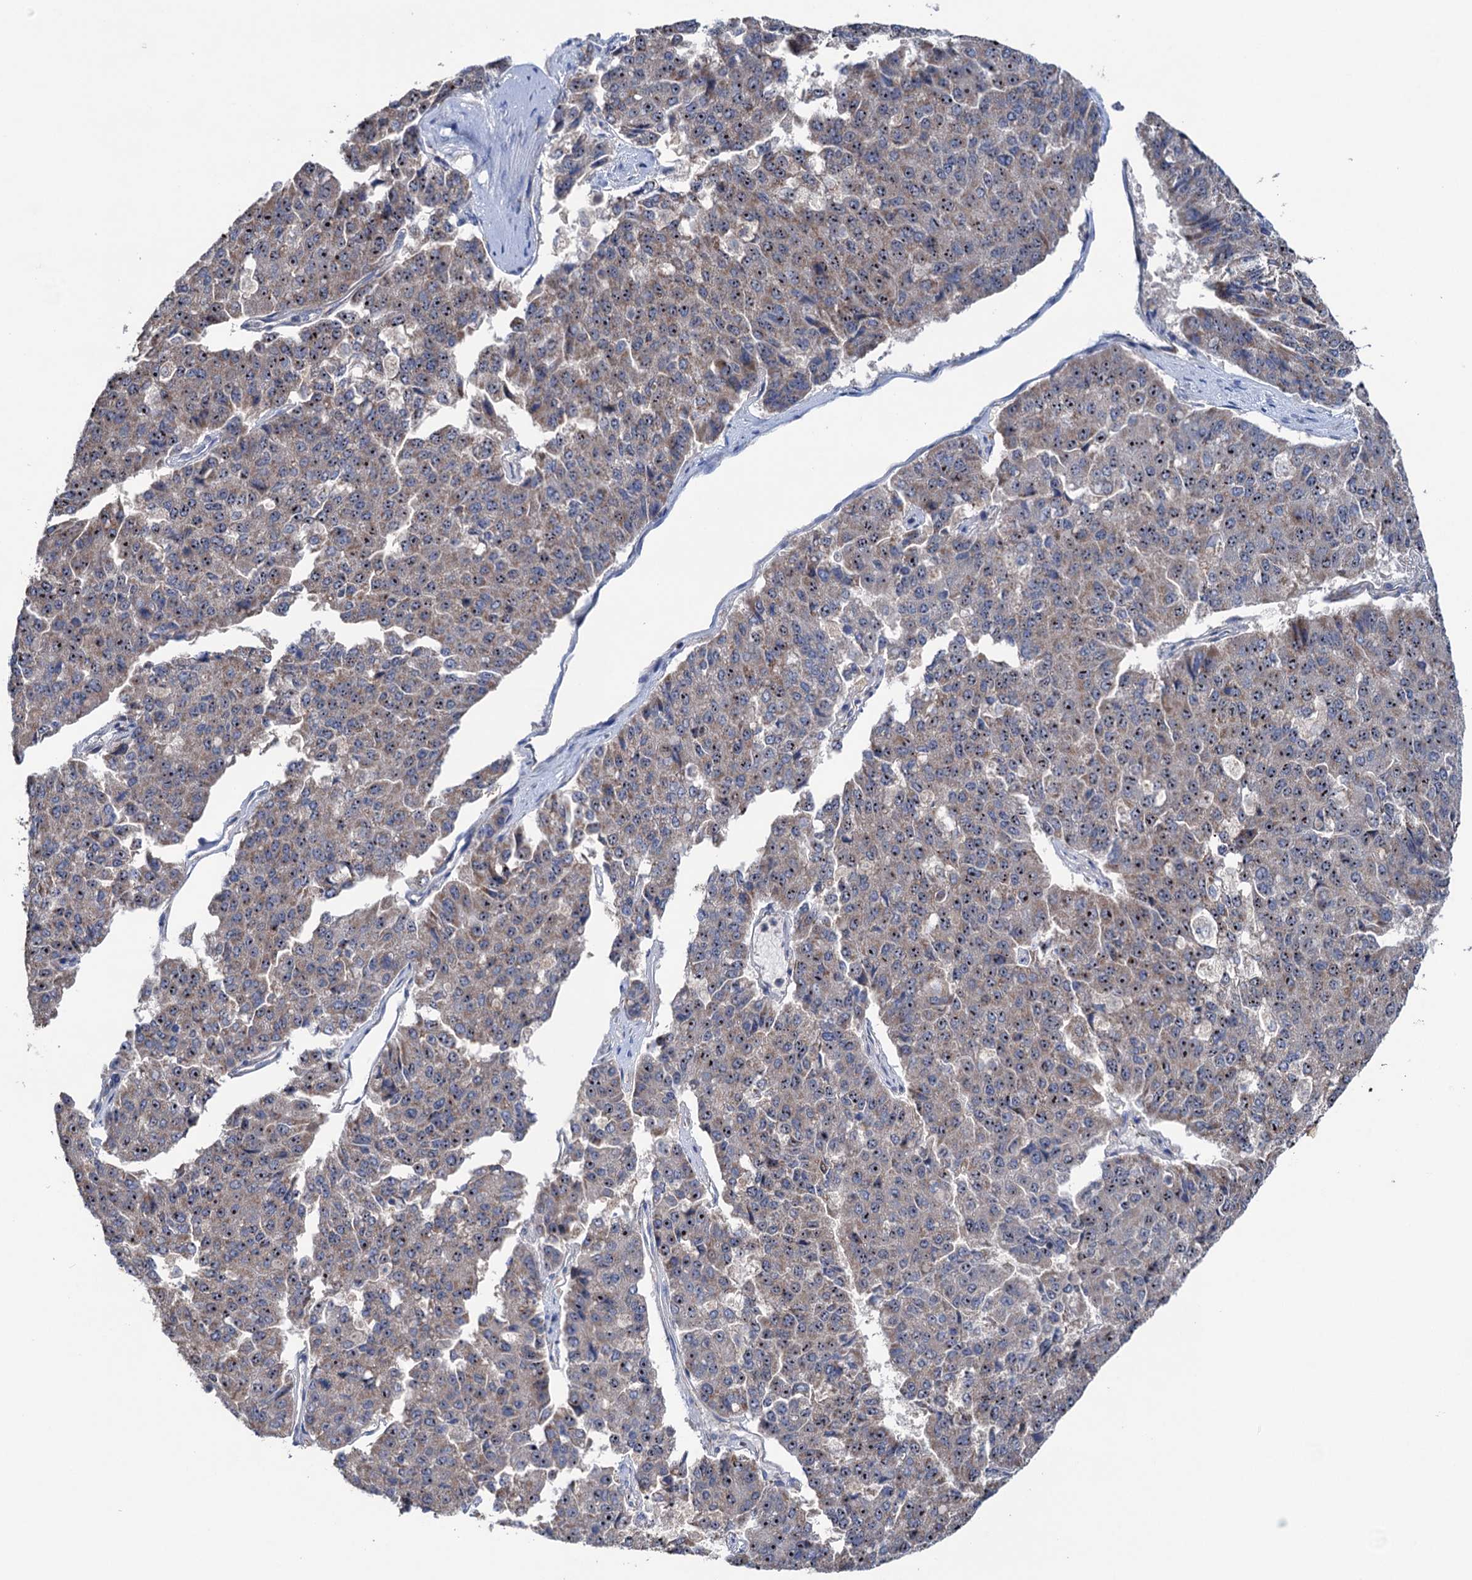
{"staining": {"intensity": "moderate", "quantity": "25%-75%", "location": "cytoplasmic/membranous,nuclear"}, "tissue": "pancreatic cancer", "cell_type": "Tumor cells", "image_type": "cancer", "snomed": [{"axis": "morphology", "description": "Adenocarcinoma, NOS"}, {"axis": "topography", "description": "Pancreas"}], "caption": "IHC (DAB) staining of human adenocarcinoma (pancreatic) reveals moderate cytoplasmic/membranous and nuclear protein staining in approximately 25%-75% of tumor cells.", "gene": "HTR3B", "patient": {"sex": "male", "age": 50}}